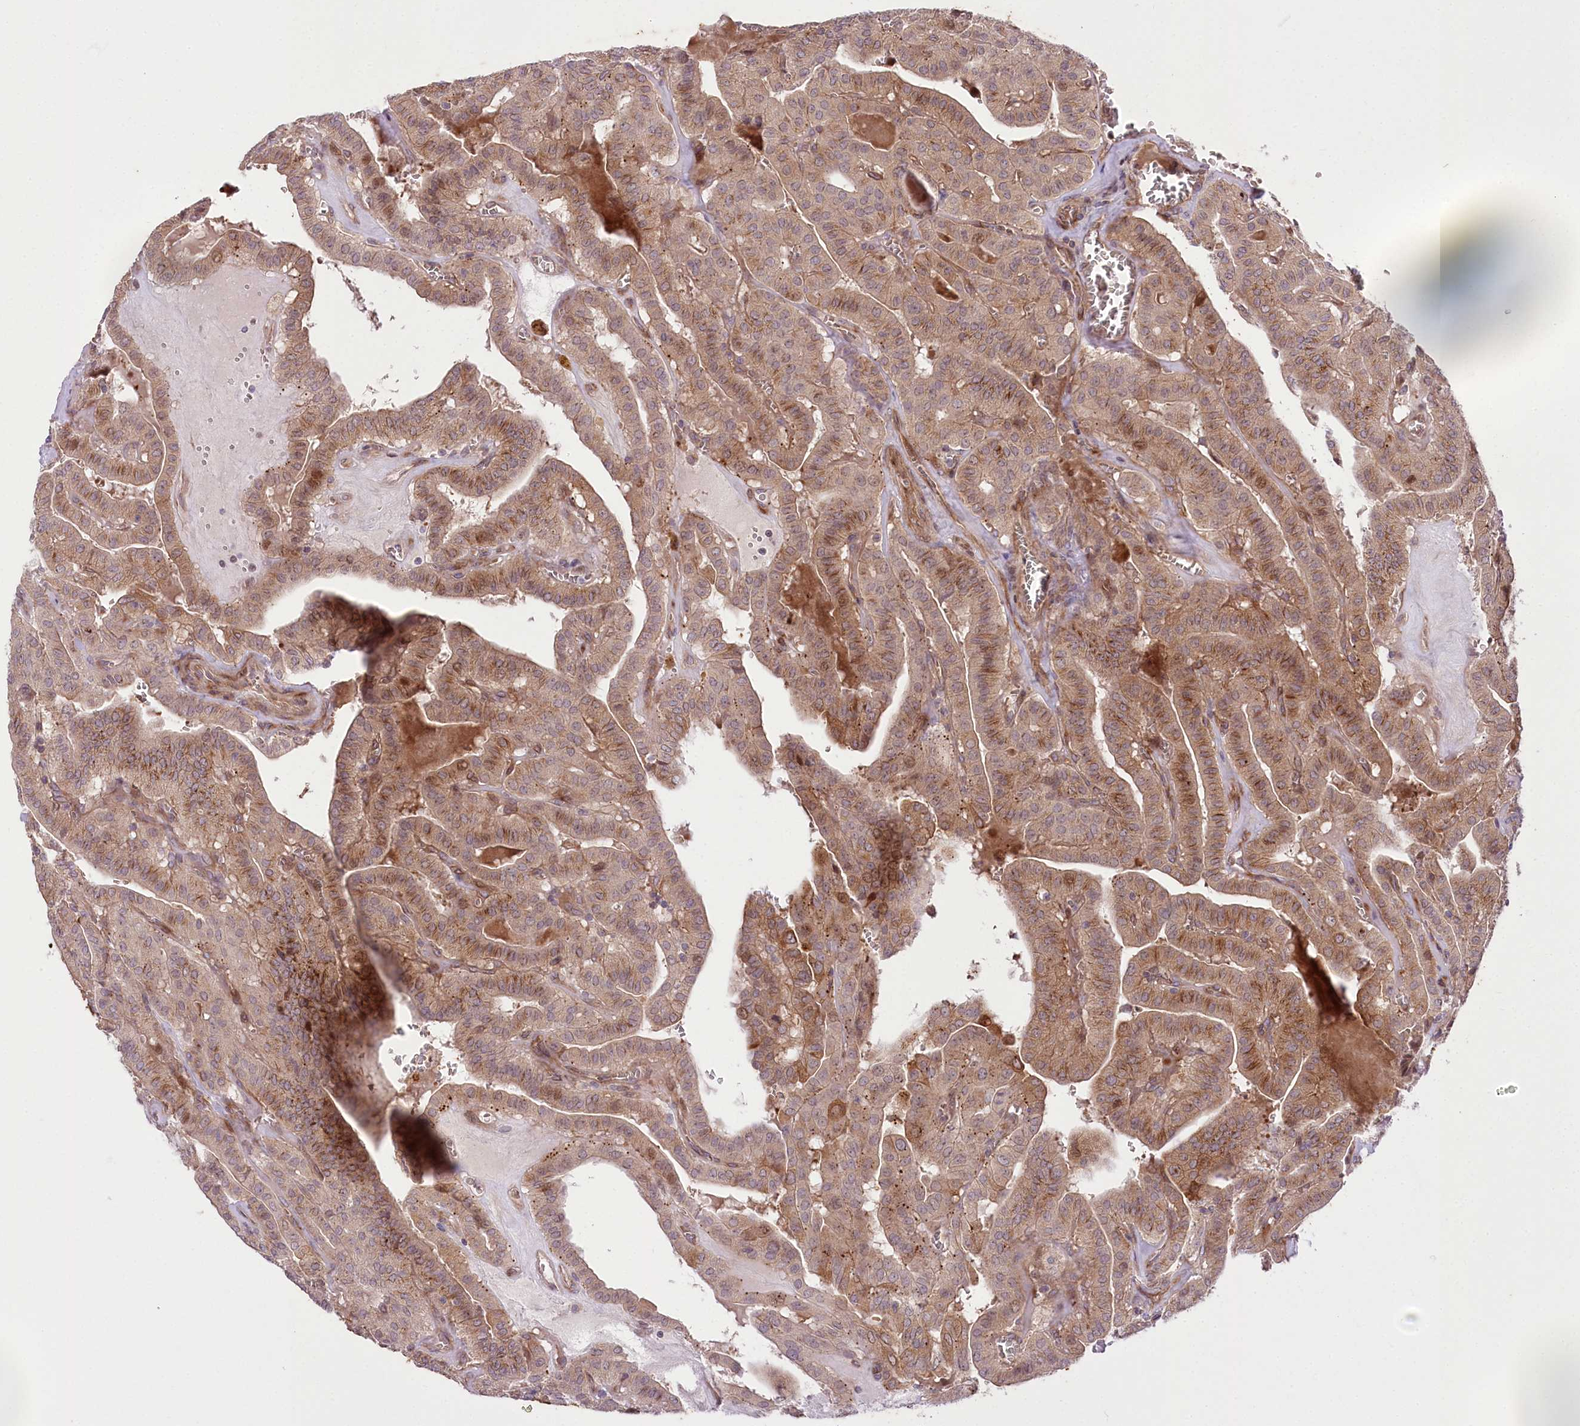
{"staining": {"intensity": "moderate", "quantity": ">75%", "location": "cytoplasmic/membranous"}, "tissue": "thyroid cancer", "cell_type": "Tumor cells", "image_type": "cancer", "snomed": [{"axis": "morphology", "description": "Papillary adenocarcinoma, NOS"}, {"axis": "topography", "description": "Thyroid gland"}], "caption": "IHC micrograph of human thyroid papillary adenocarcinoma stained for a protein (brown), which reveals medium levels of moderate cytoplasmic/membranous expression in about >75% of tumor cells.", "gene": "TRUB1", "patient": {"sex": "male", "age": 52}}